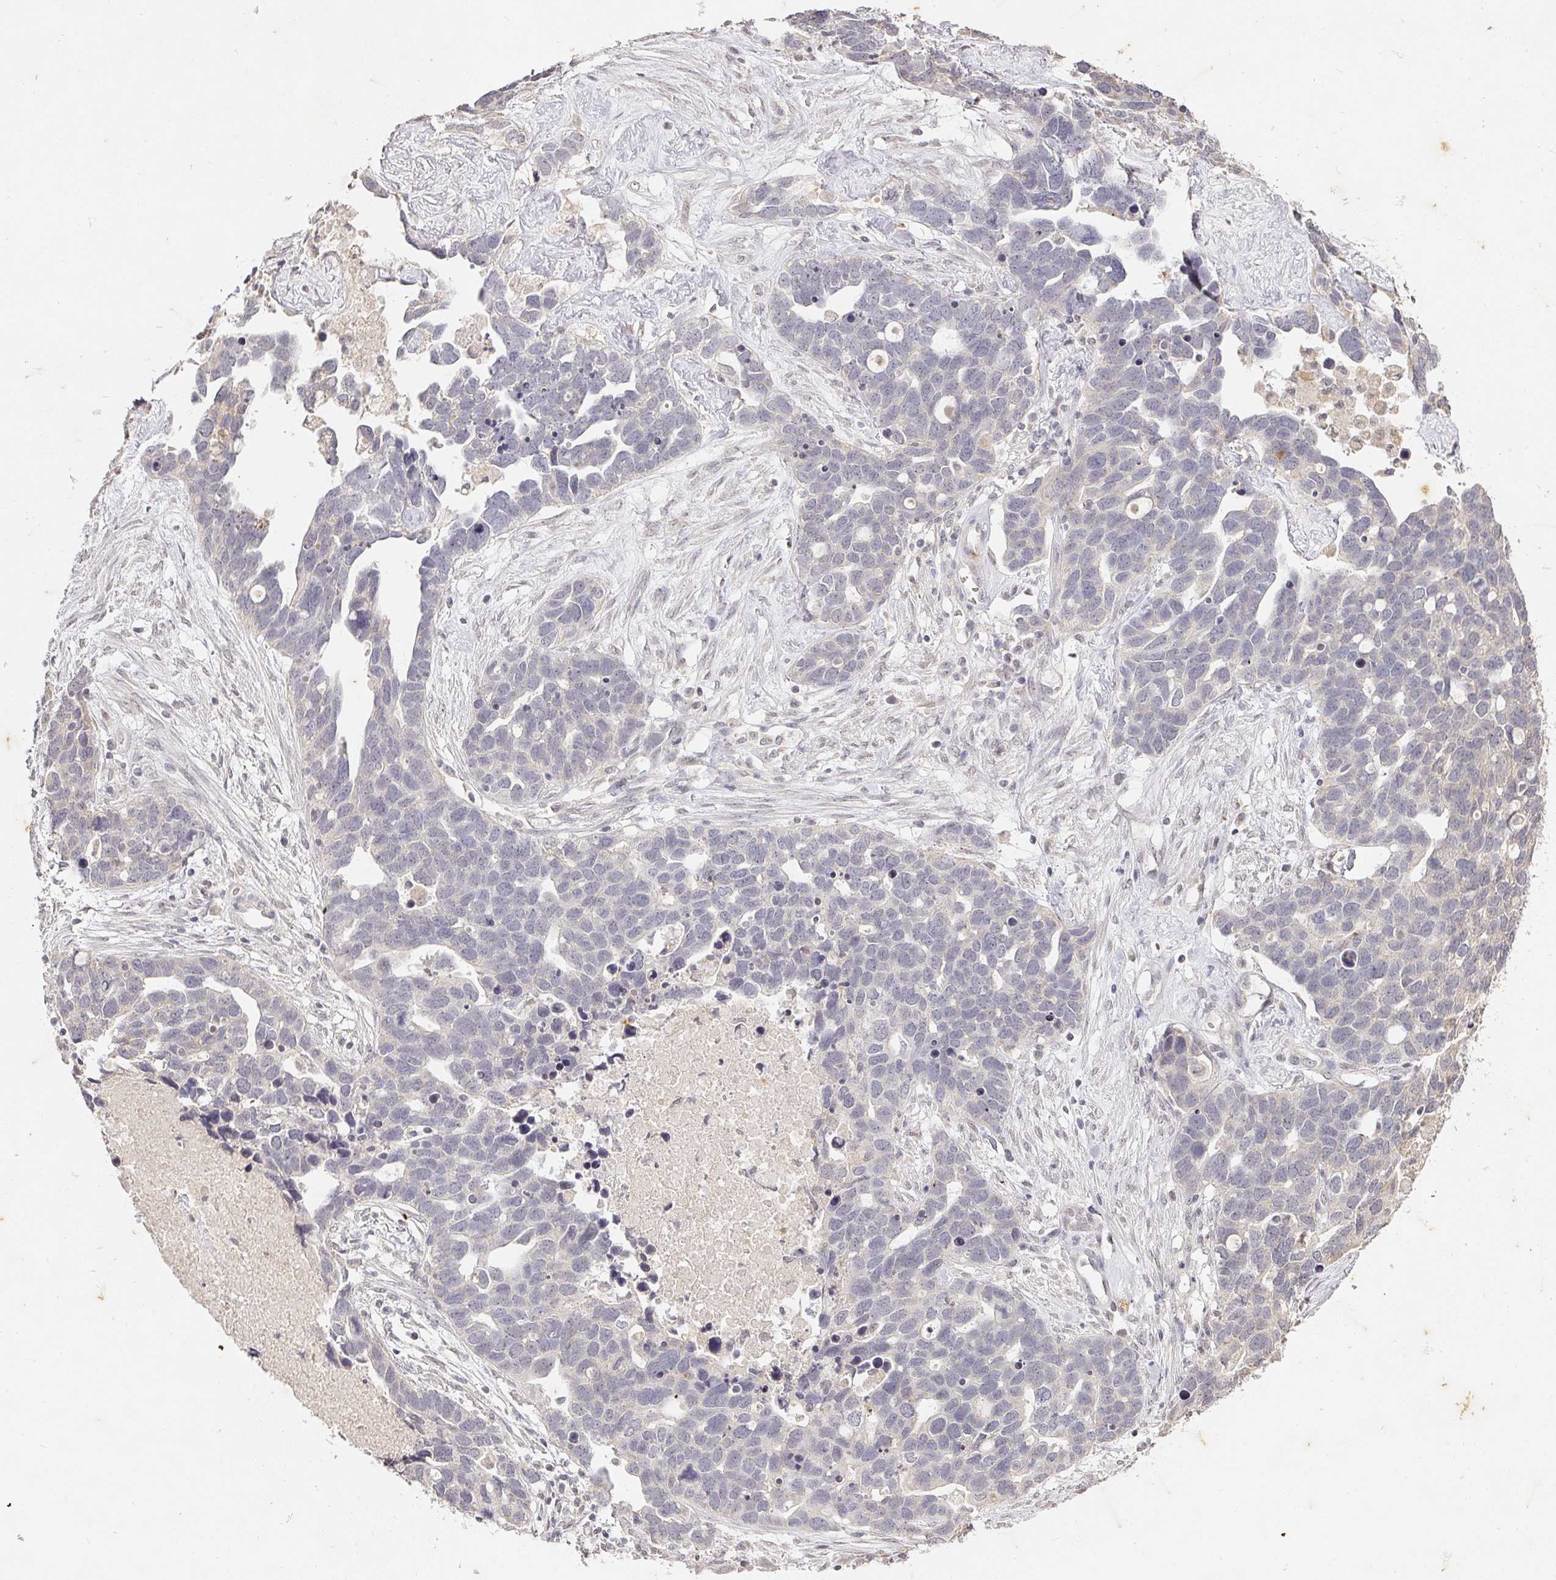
{"staining": {"intensity": "negative", "quantity": "none", "location": "none"}, "tissue": "ovarian cancer", "cell_type": "Tumor cells", "image_type": "cancer", "snomed": [{"axis": "morphology", "description": "Cystadenocarcinoma, serous, NOS"}, {"axis": "topography", "description": "Ovary"}], "caption": "High magnification brightfield microscopy of serous cystadenocarcinoma (ovarian) stained with DAB (3,3'-diaminobenzidine) (brown) and counterstained with hematoxylin (blue): tumor cells show no significant positivity.", "gene": "CAPN5", "patient": {"sex": "female", "age": 54}}